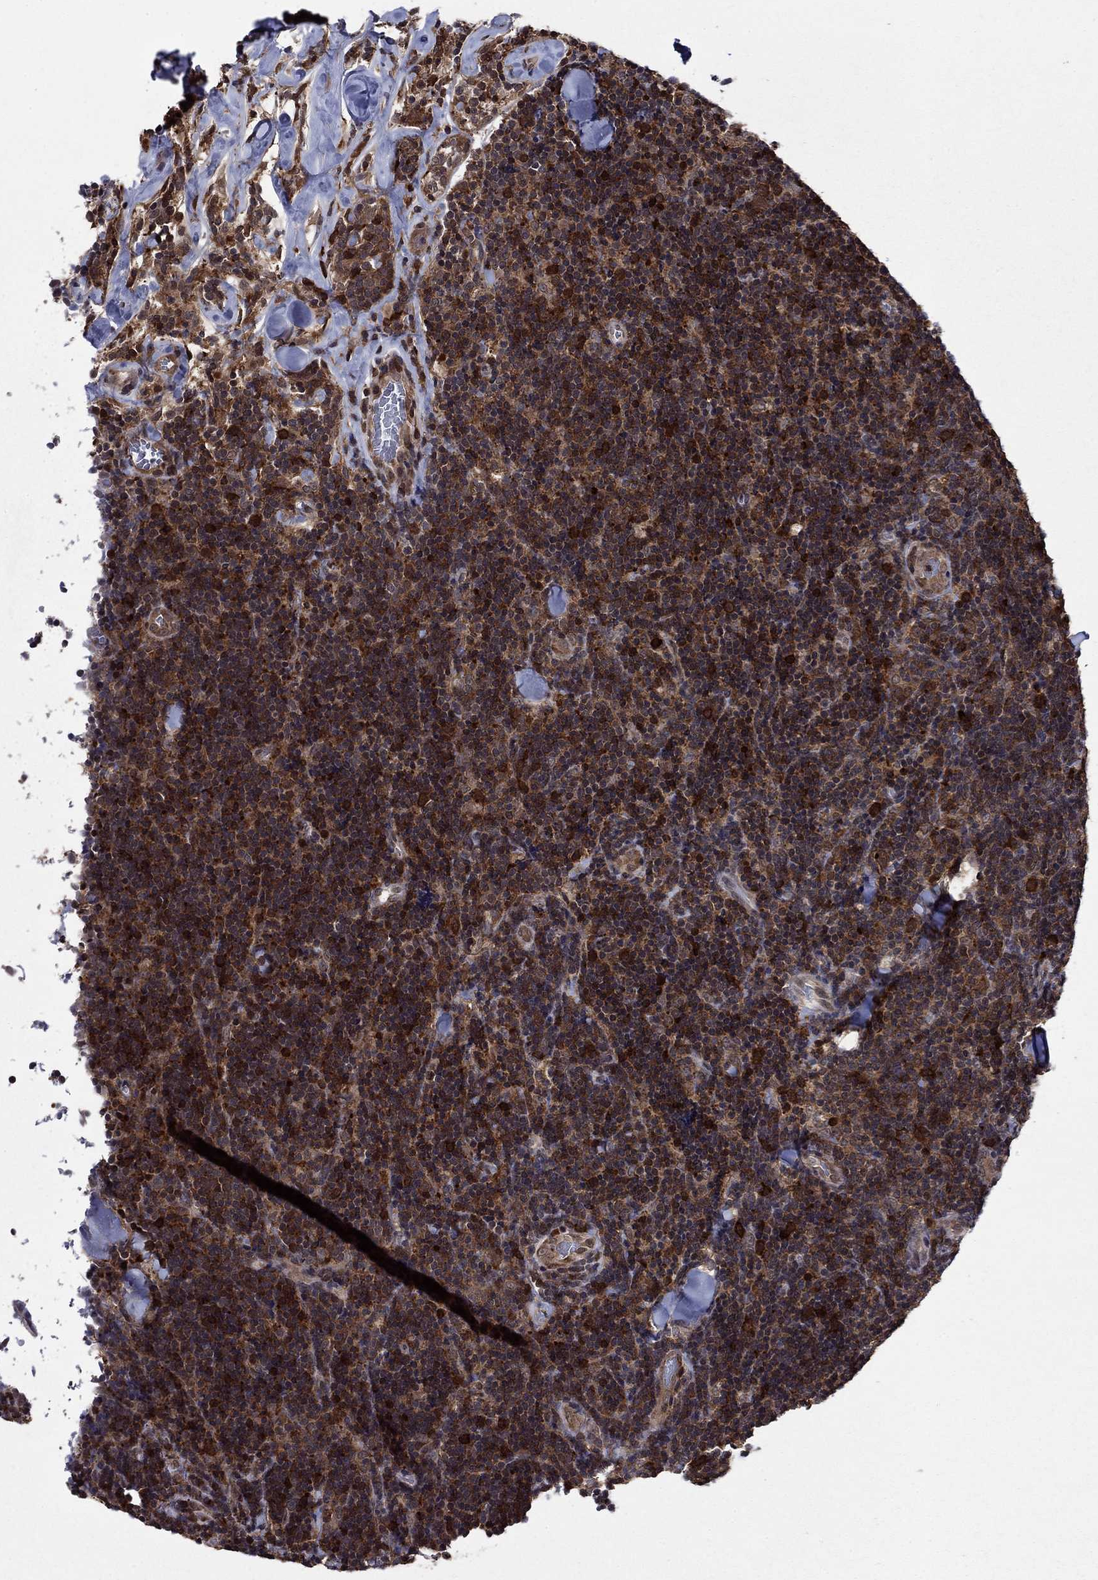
{"staining": {"intensity": "strong", "quantity": ">75%", "location": "cytoplasmic/membranous"}, "tissue": "lymphoma", "cell_type": "Tumor cells", "image_type": "cancer", "snomed": [{"axis": "morphology", "description": "Malignant lymphoma, non-Hodgkin's type, Low grade"}, {"axis": "topography", "description": "Lymph node"}], "caption": "A photomicrograph of human malignant lymphoma, non-Hodgkin's type (low-grade) stained for a protein reveals strong cytoplasmic/membranous brown staining in tumor cells.", "gene": "CACYBP", "patient": {"sex": "female", "age": 56}}